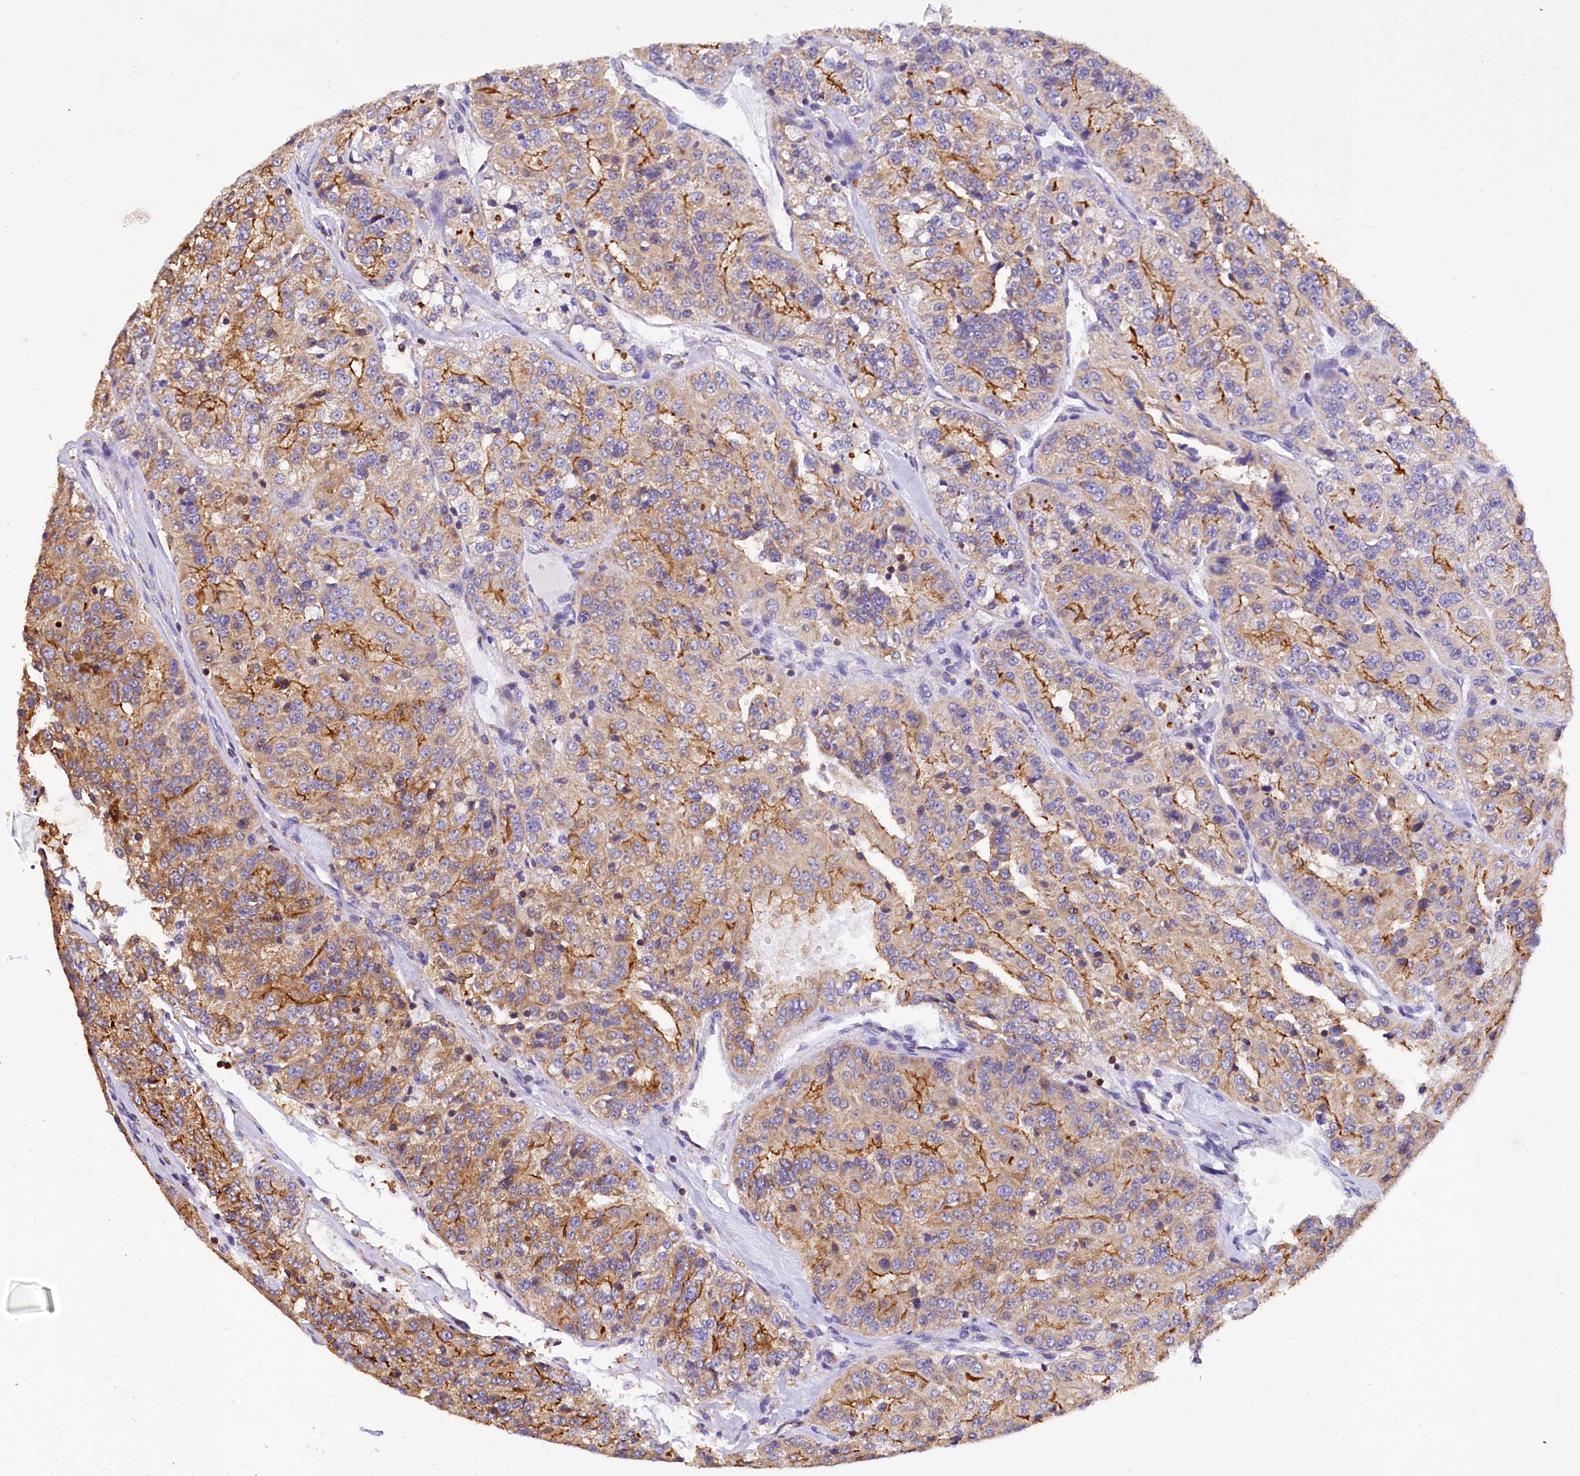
{"staining": {"intensity": "moderate", "quantity": "25%-75%", "location": "cytoplasmic/membranous"}, "tissue": "renal cancer", "cell_type": "Tumor cells", "image_type": "cancer", "snomed": [{"axis": "morphology", "description": "Adenocarcinoma, NOS"}, {"axis": "topography", "description": "Kidney"}], "caption": "Brown immunohistochemical staining in adenocarcinoma (renal) demonstrates moderate cytoplasmic/membranous positivity in approximately 25%-75% of tumor cells.", "gene": "TASOR2", "patient": {"sex": "female", "age": 63}}